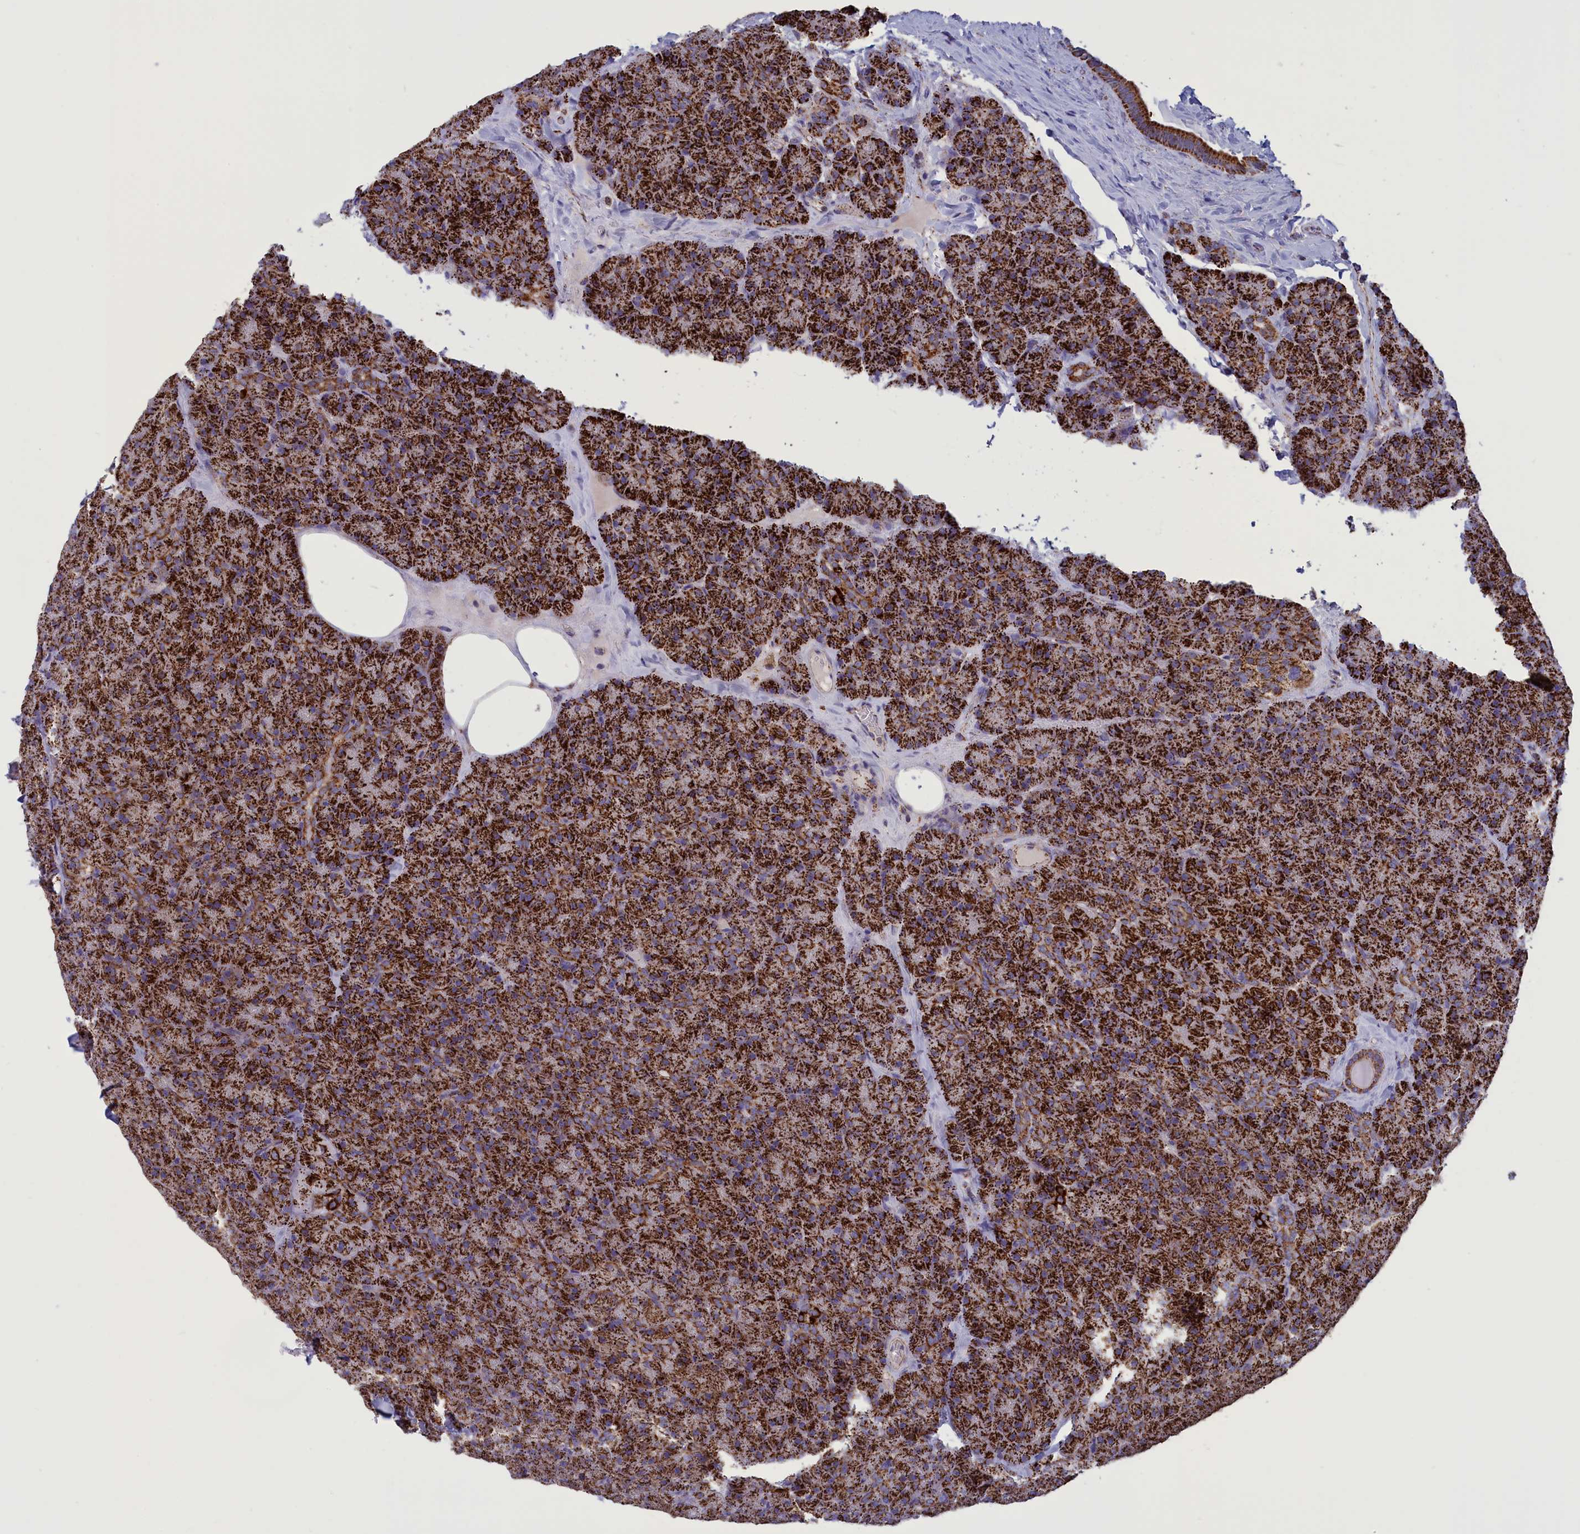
{"staining": {"intensity": "strong", "quantity": ">75%", "location": "cytoplasmic/membranous"}, "tissue": "pancreas", "cell_type": "Exocrine glandular cells", "image_type": "normal", "snomed": [{"axis": "morphology", "description": "Normal tissue, NOS"}, {"axis": "topography", "description": "Pancreas"}], "caption": "IHC photomicrograph of unremarkable pancreas: pancreas stained using immunohistochemistry (IHC) reveals high levels of strong protein expression localized specifically in the cytoplasmic/membranous of exocrine glandular cells, appearing as a cytoplasmic/membranous brown color.", "gene": "ISOC2", "patient": {"sex": "male", "age": 36}}